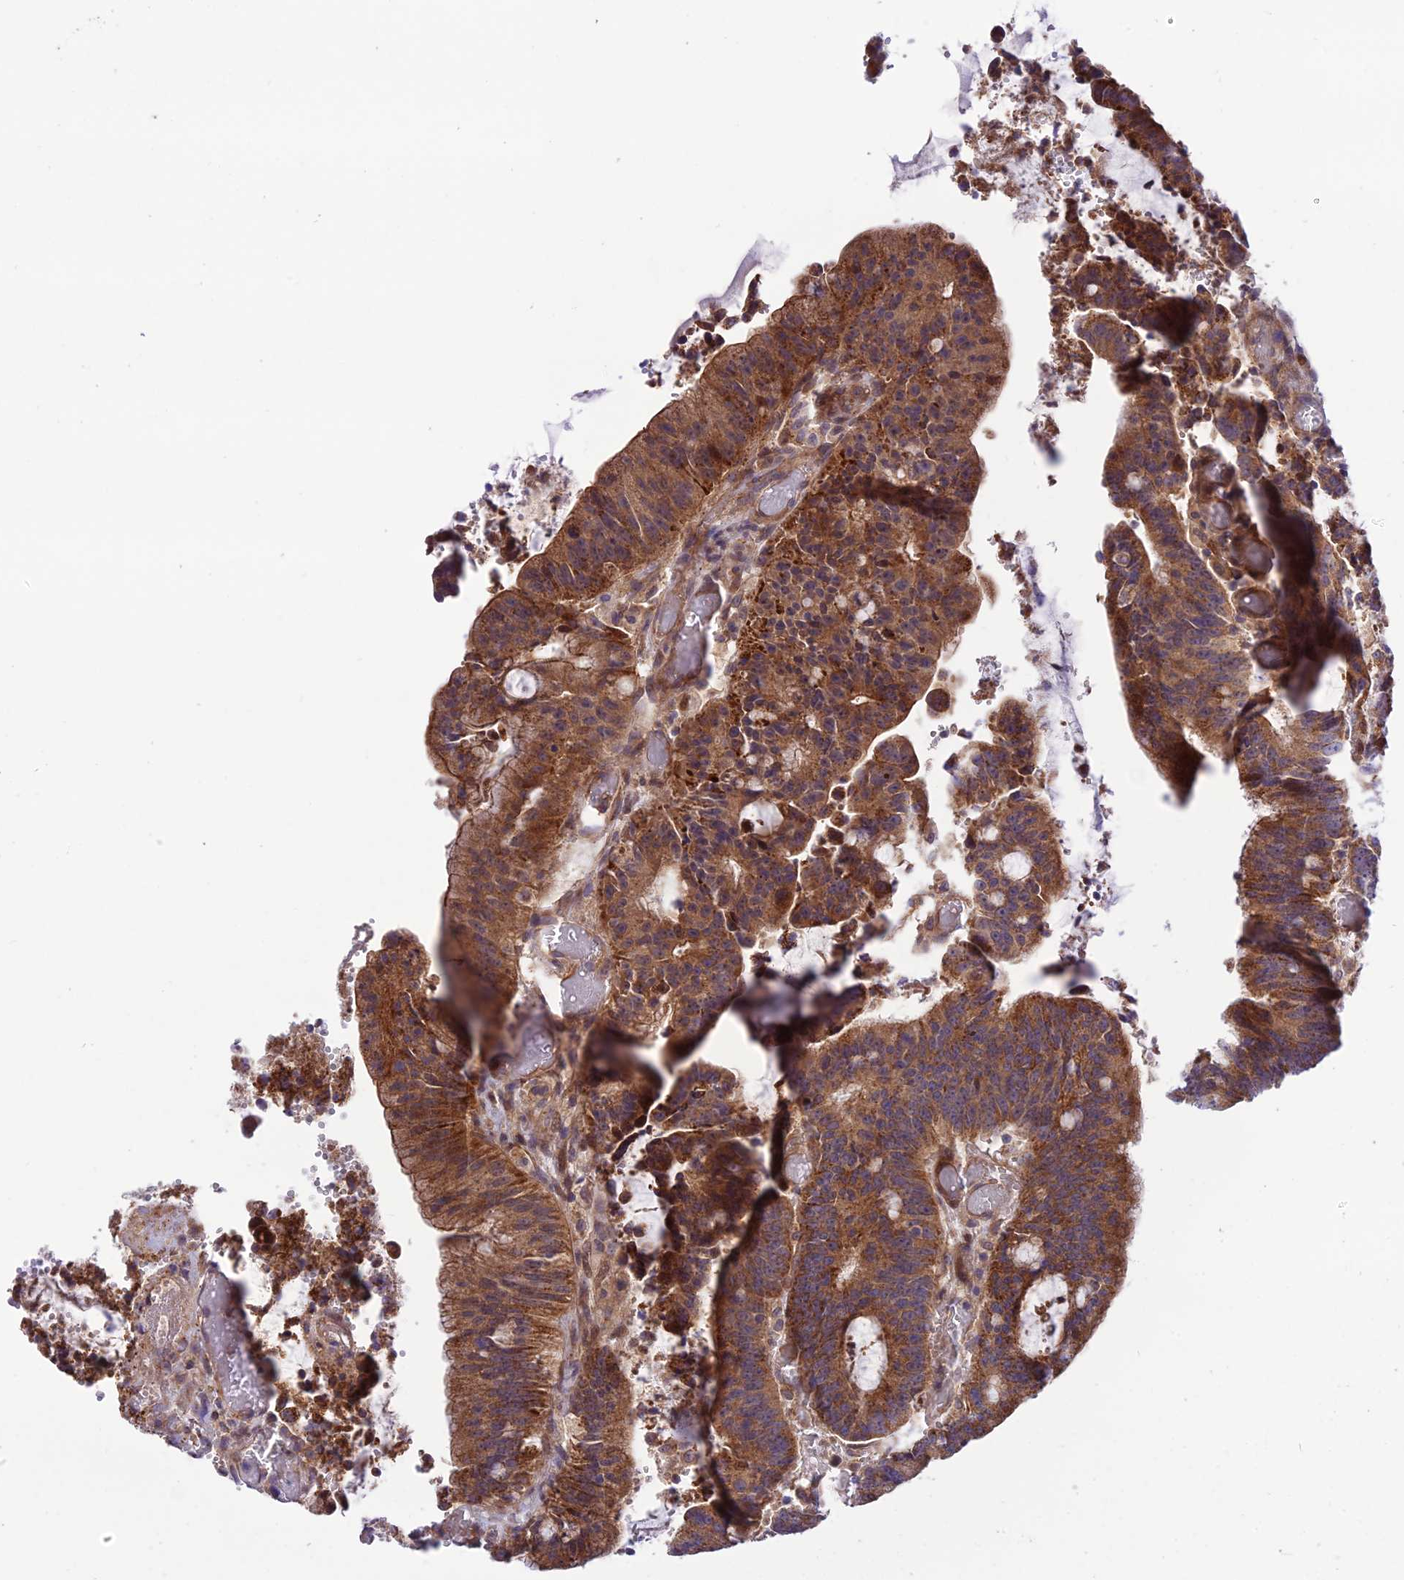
{"staining": {"intensity": "strong", "quantity": ">75%", "location": "cytoplasmic/membranous"}, "tissue": "colorectal cancer", "cell_type": "Tumor cells", "image_type": "cancer", "snomed": [{"axis": "morphology", "description": "Adenocarcinoma, NOS"}, {"axis": "topography", "description": "Rectum"}], "caption": "Immunohistochemistry staining of colorectal cancer (adenocarcinoma), which demonstrates high levels of strong cytoplasmic/membranous expression in about >75% of tumor cells indicating strong cytoplasmic/membranous protein staining. The staining was performed using DAB (brown) for protein detection and nuclei were counterstained in hematoxylin (blue).", "gene": "TRIM43B", "patient": {"sex": "female", "age": 77}}